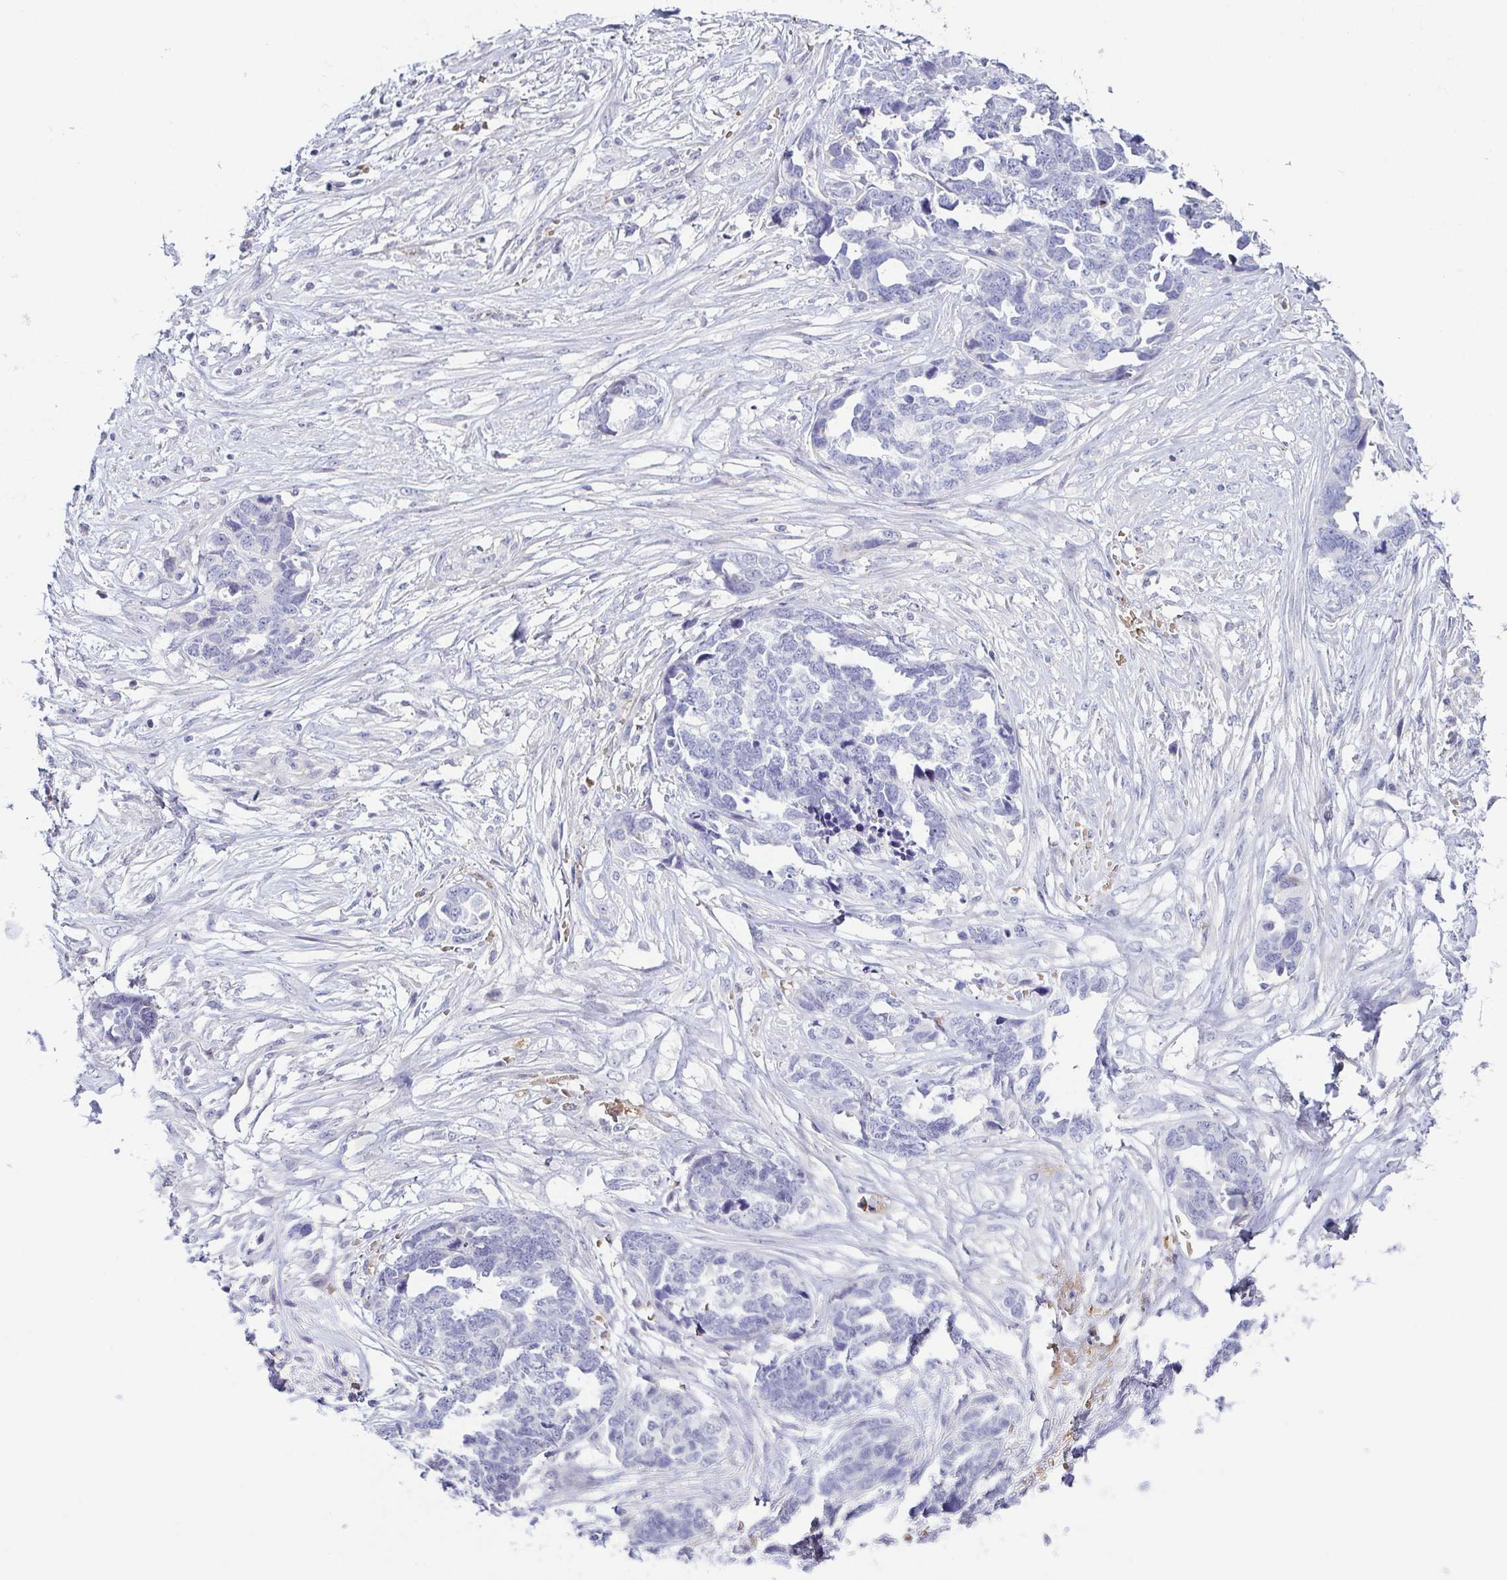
{"staining": {"intensity": "negative", "quantity": "none", "location": "none"}, "tissue": "ovarian cancer", "cell_type": "Tumor cells", "image_type": "cancer", "snomed": [{"axis": "morphology", "description": "Cystadenocarcinoma, serous, NOS"}, {"axis": "topography", "description": "Ovary"}], "caption": "The image exhibits no significant expression in tumor cells of ovarian serous cystadenocarcinoma.", "gene": "FAM162B", "patient": {"sex": "female", "age": 69}}